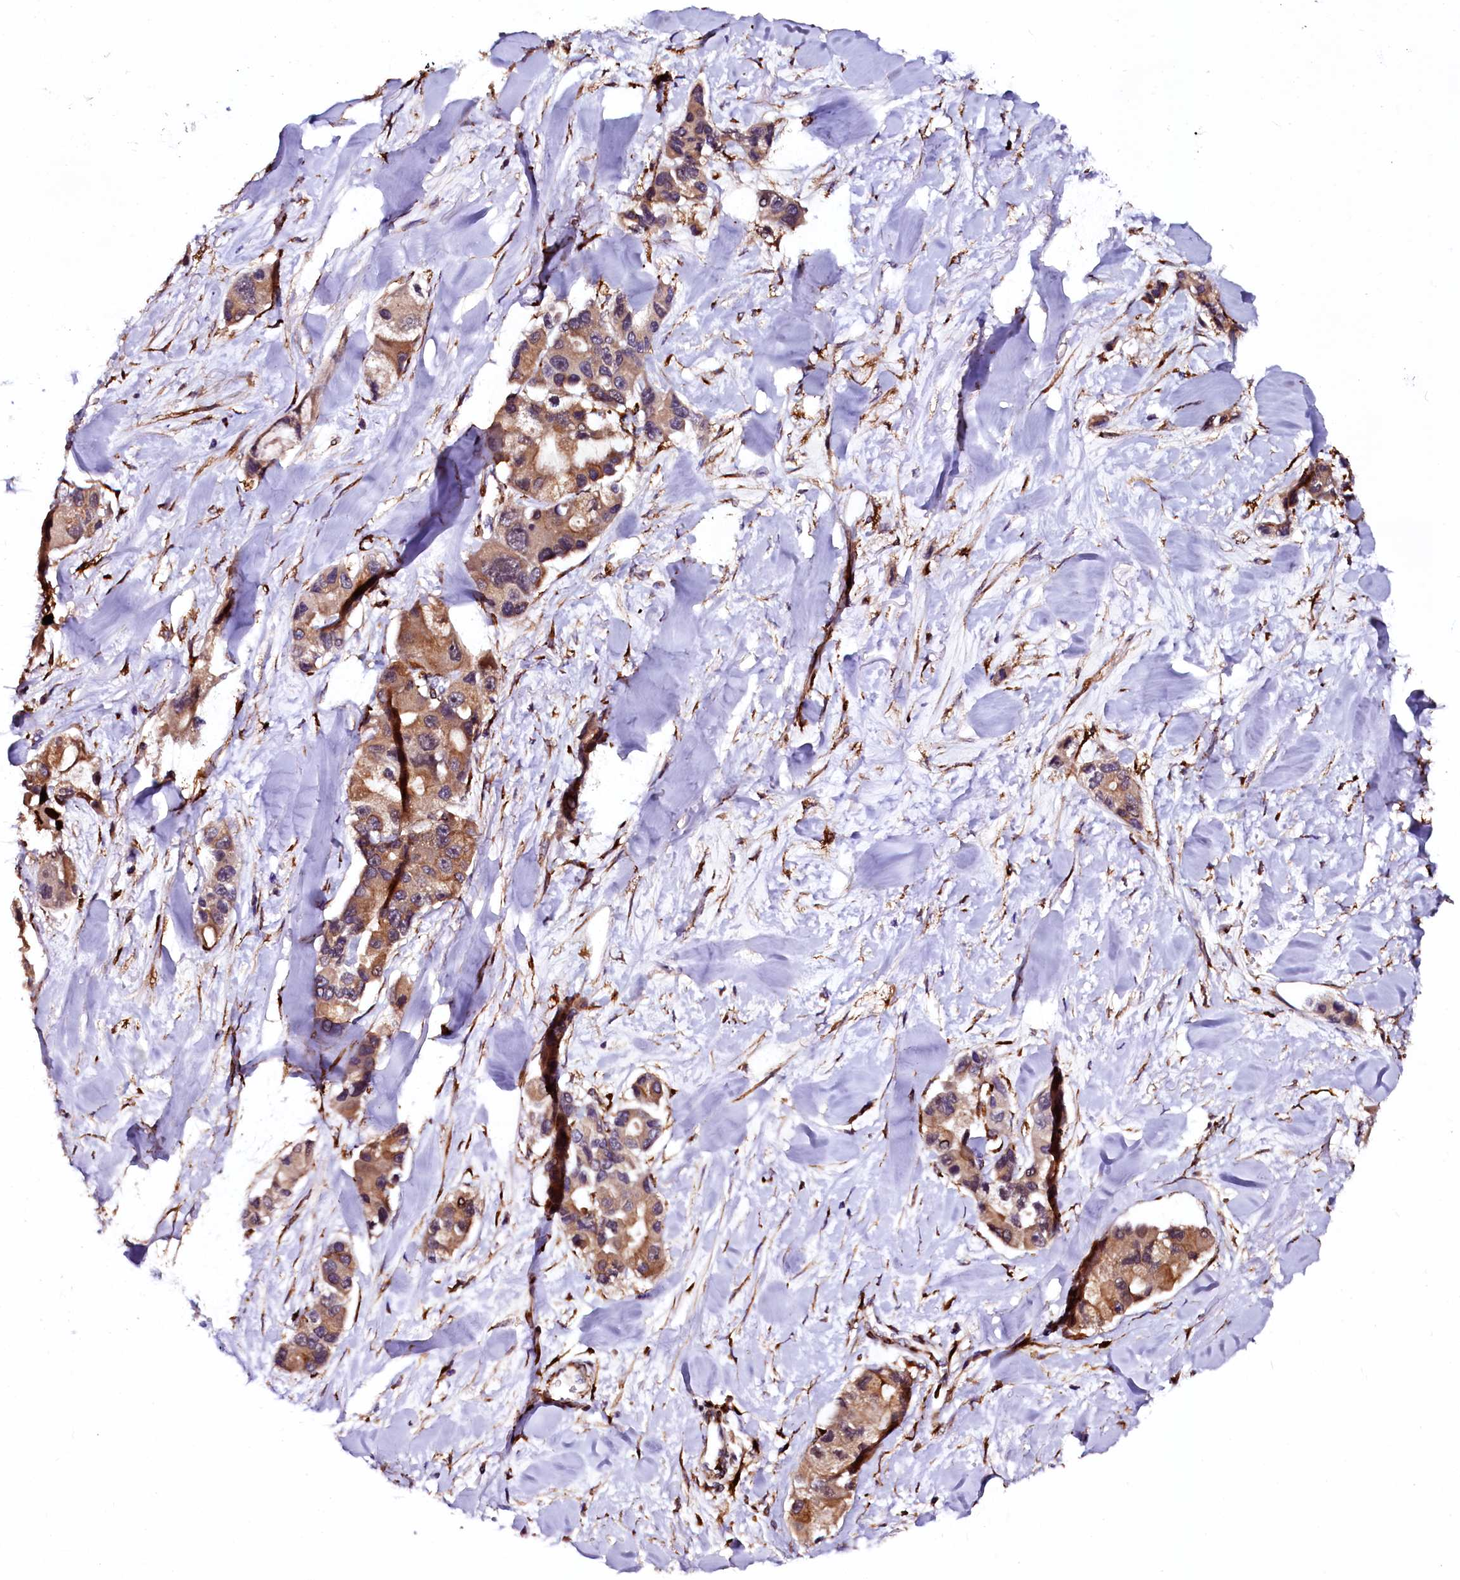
{"staining": {"intensity": "moderate", "quantity": ">75%", "location": "cytoplasmic/membranous"}, "tissue": "lung cancer", "cell_type": "Tumor cells", "image_type": "cancer", "snomed": [{"axis": "morphology", "description": "Adenocarcinoma, NOS"}, {"axis": "topography", "description": "Lung"}], "caption": "A high-resolution histopathology image shows immunohistochemistry staining of lung cancer (adenocarcinoma), which displays moderate cytoplasmic/membranous positivity in about >75% of tumor cells.", "gene": "N4BP1", "patient": {"sex": "female", "age": 54}}